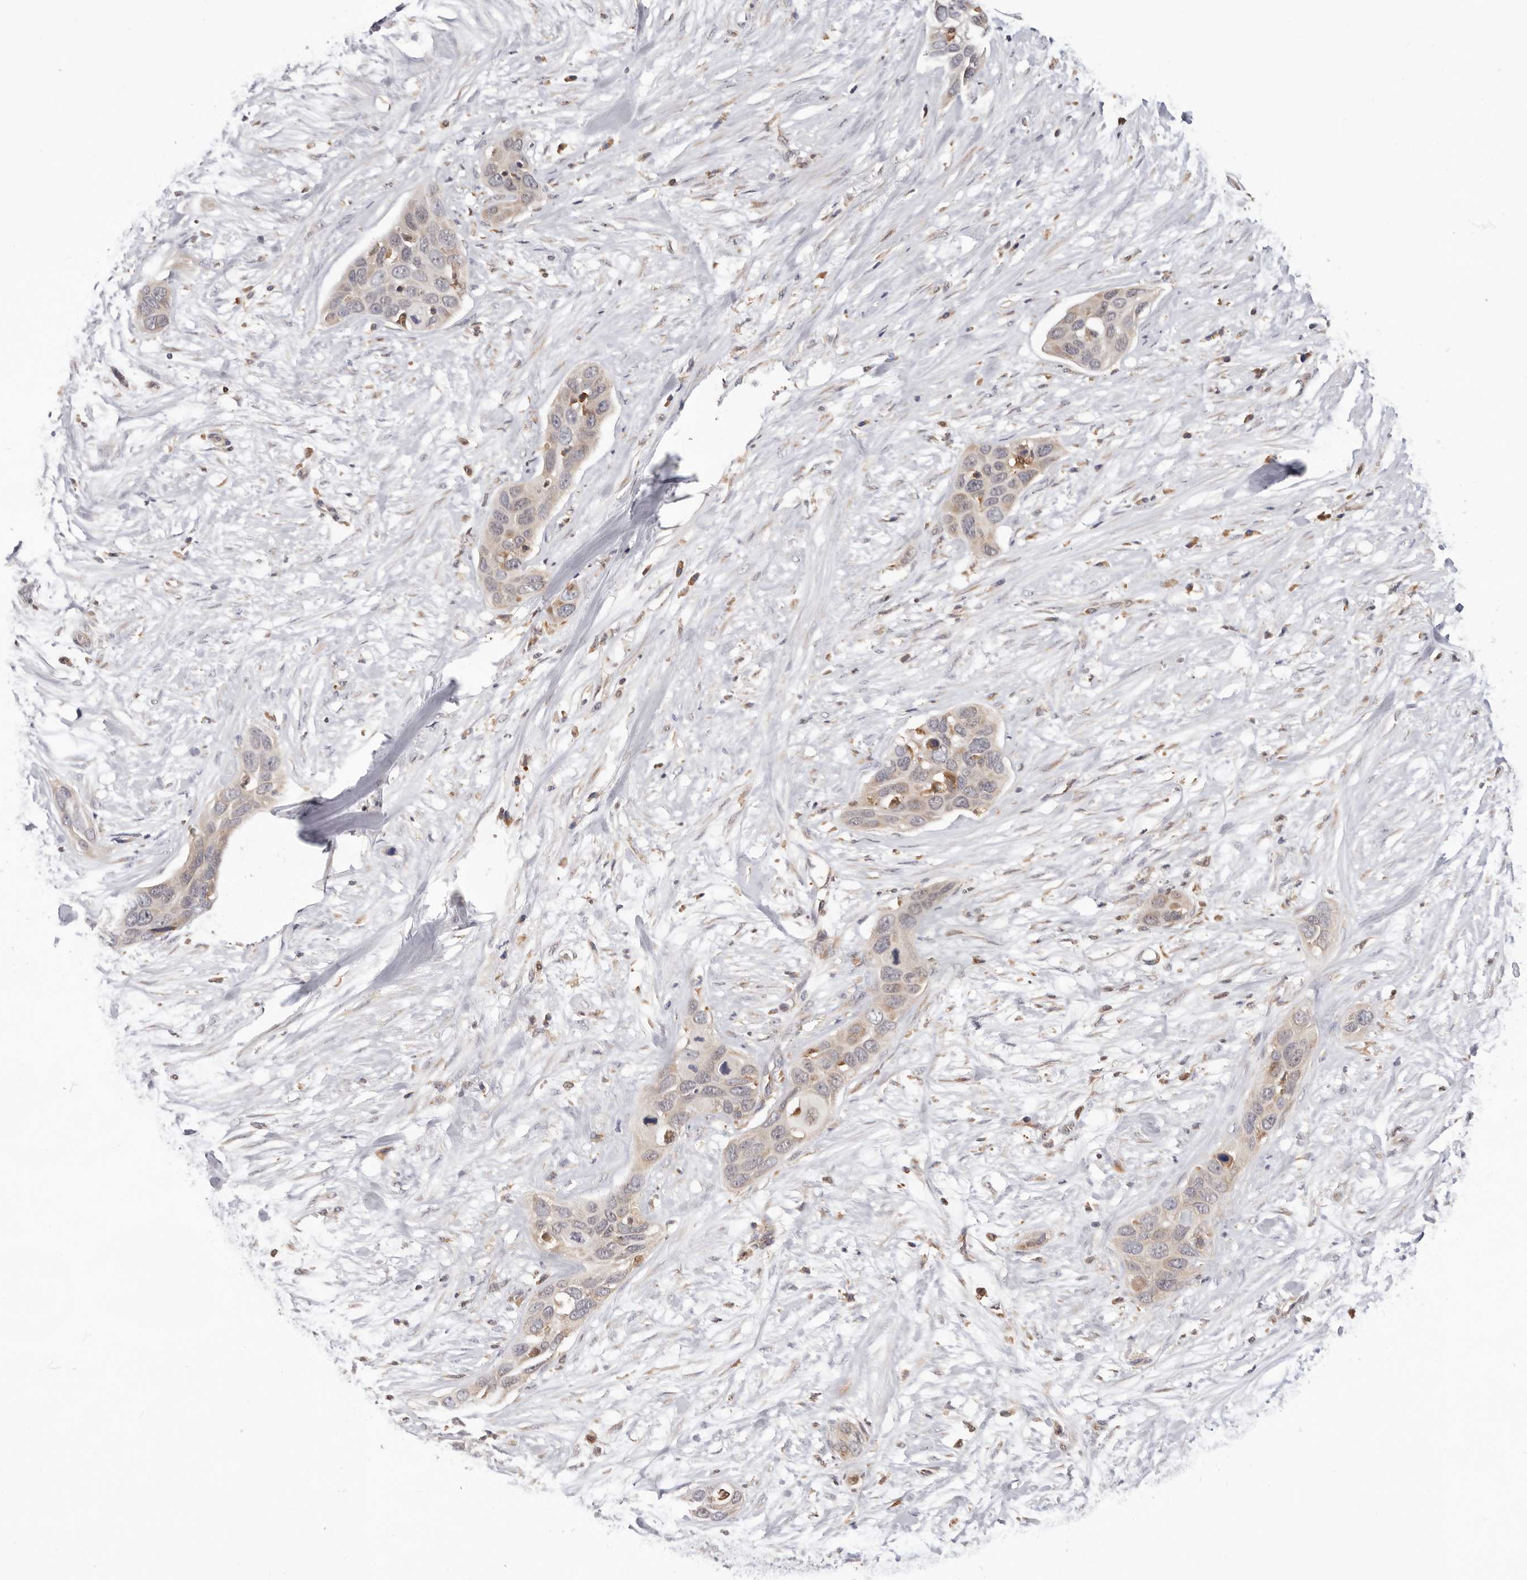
{"staining": {"intensity": "weak", "quantity": "<25%", "location": "cytoplasmic/membranous"}, "tissue": "pancreatic cancer", "cell_type": "Tumor cells", "image_type": "cancer", "snomed": [{"axis": "morphology", "description": "Adenocarcinoma, NOS"}, {"axis": "topography", "description": "Pancreas"}], "caption": "A high-resolution micrograph shows immunohistochemistry (IHC) staining of adenocarcinoma (pancreatic), which reveals no significant staining in tumor cells.", "gene": "RNF213", "patient": {"sex": "female", "age": 60}}